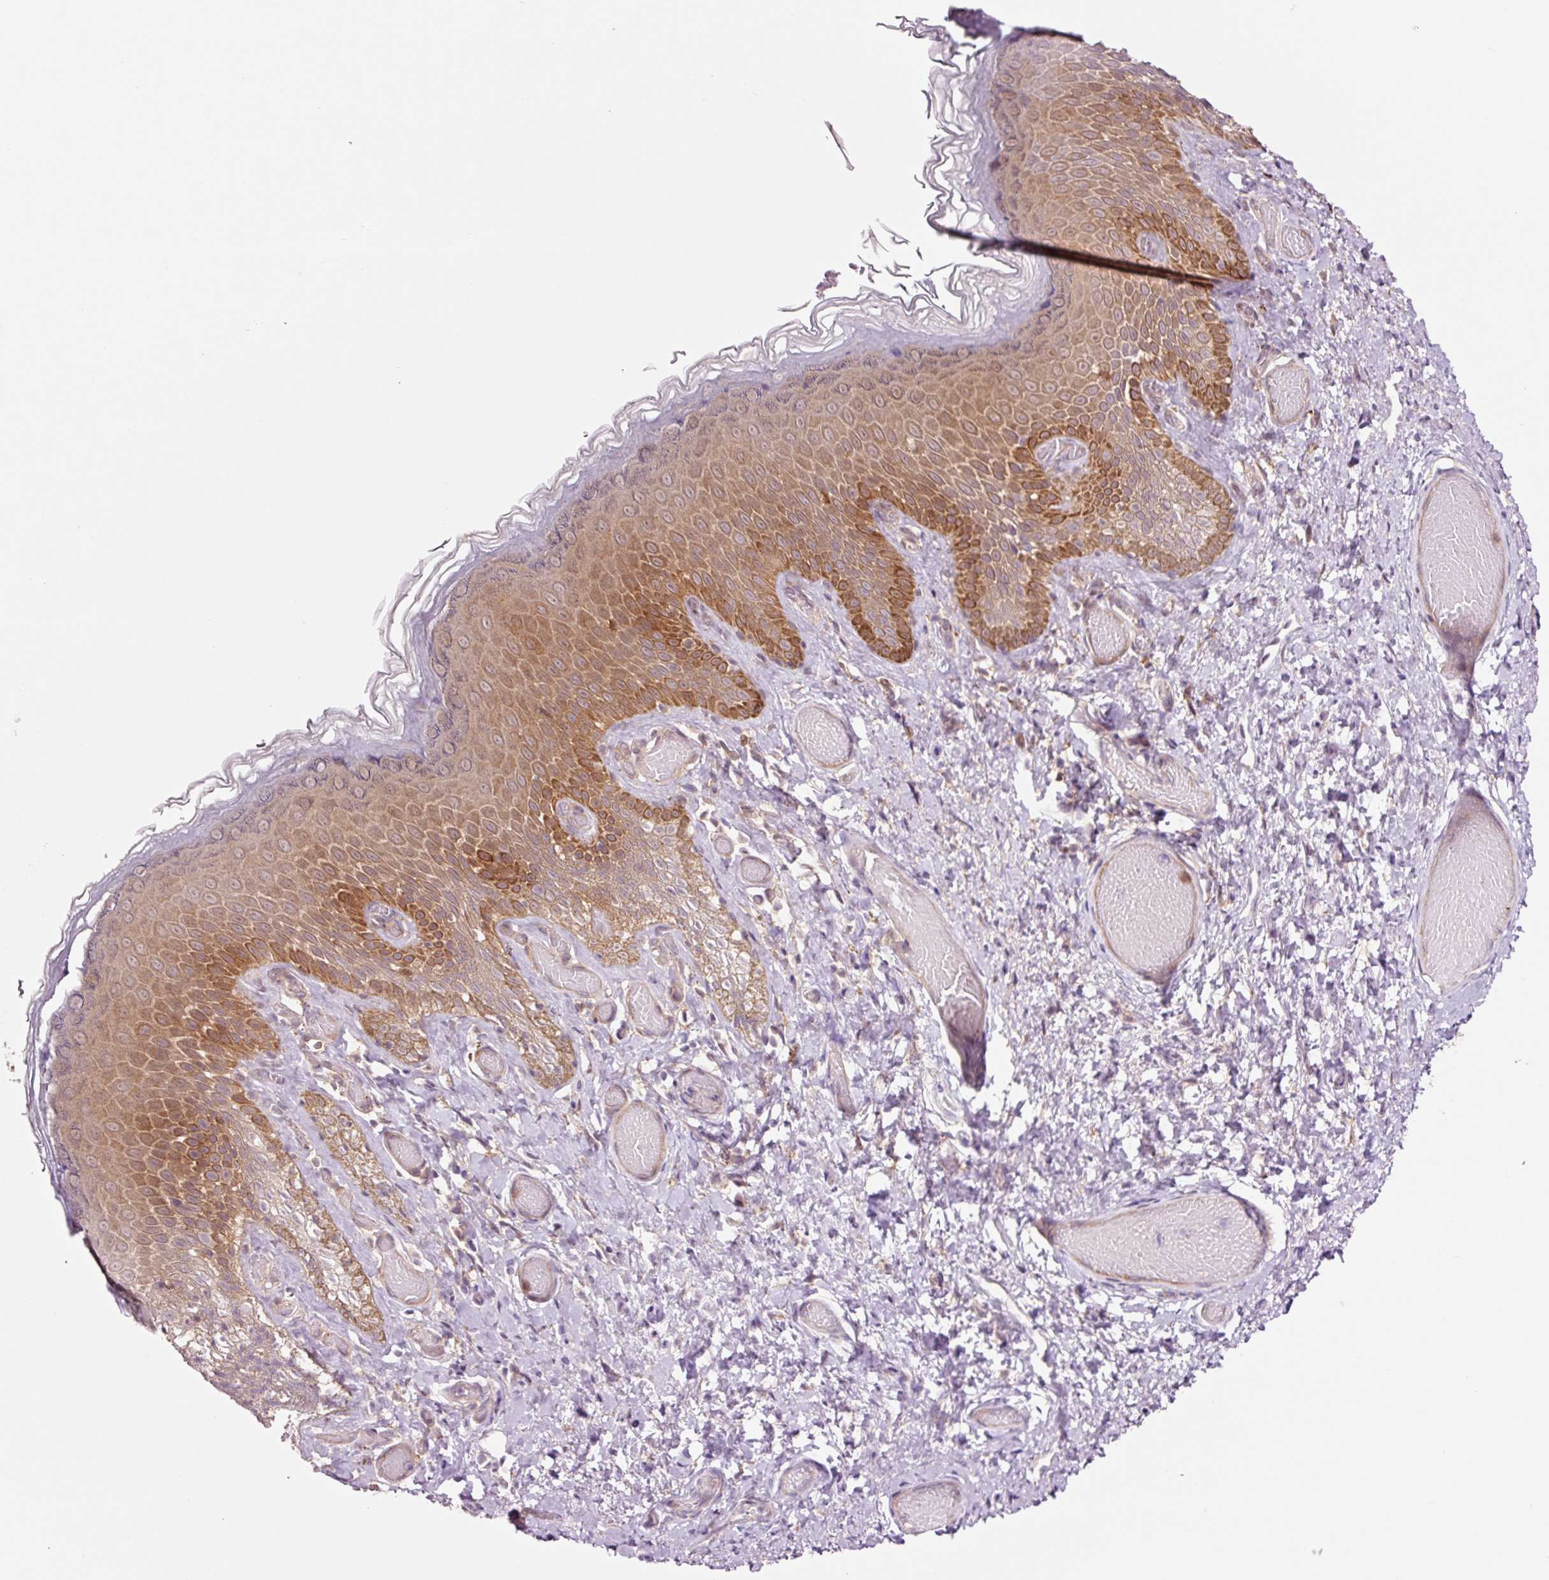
{"staining": {"intensity": "strong", "quantity": "25%-75%", "location": "cytoplasmic/membranous,nuclear"}, "tissue": "skin", "cell_type": "Epidermal cells", "image_type": "normal", "snomed": [{"axis": "morphology", "description": "Normal tissue, NOS"}, {"axis": "topography", "description": "Anal"}], "caption": "Immunohistochemistry (IHC) photomicrograph of normal skin: skin stained using immunohistochemistry (IHC) demonstrates high levels of strong protein expression localized specifically in the cytoplasmic/membranous,nuclear of epidermal cells, appearing as a cytoplasmic/membranous,nuclear brown color.", "gene": "FBXL14", "patient": {"sex": "female", "age": 40}}